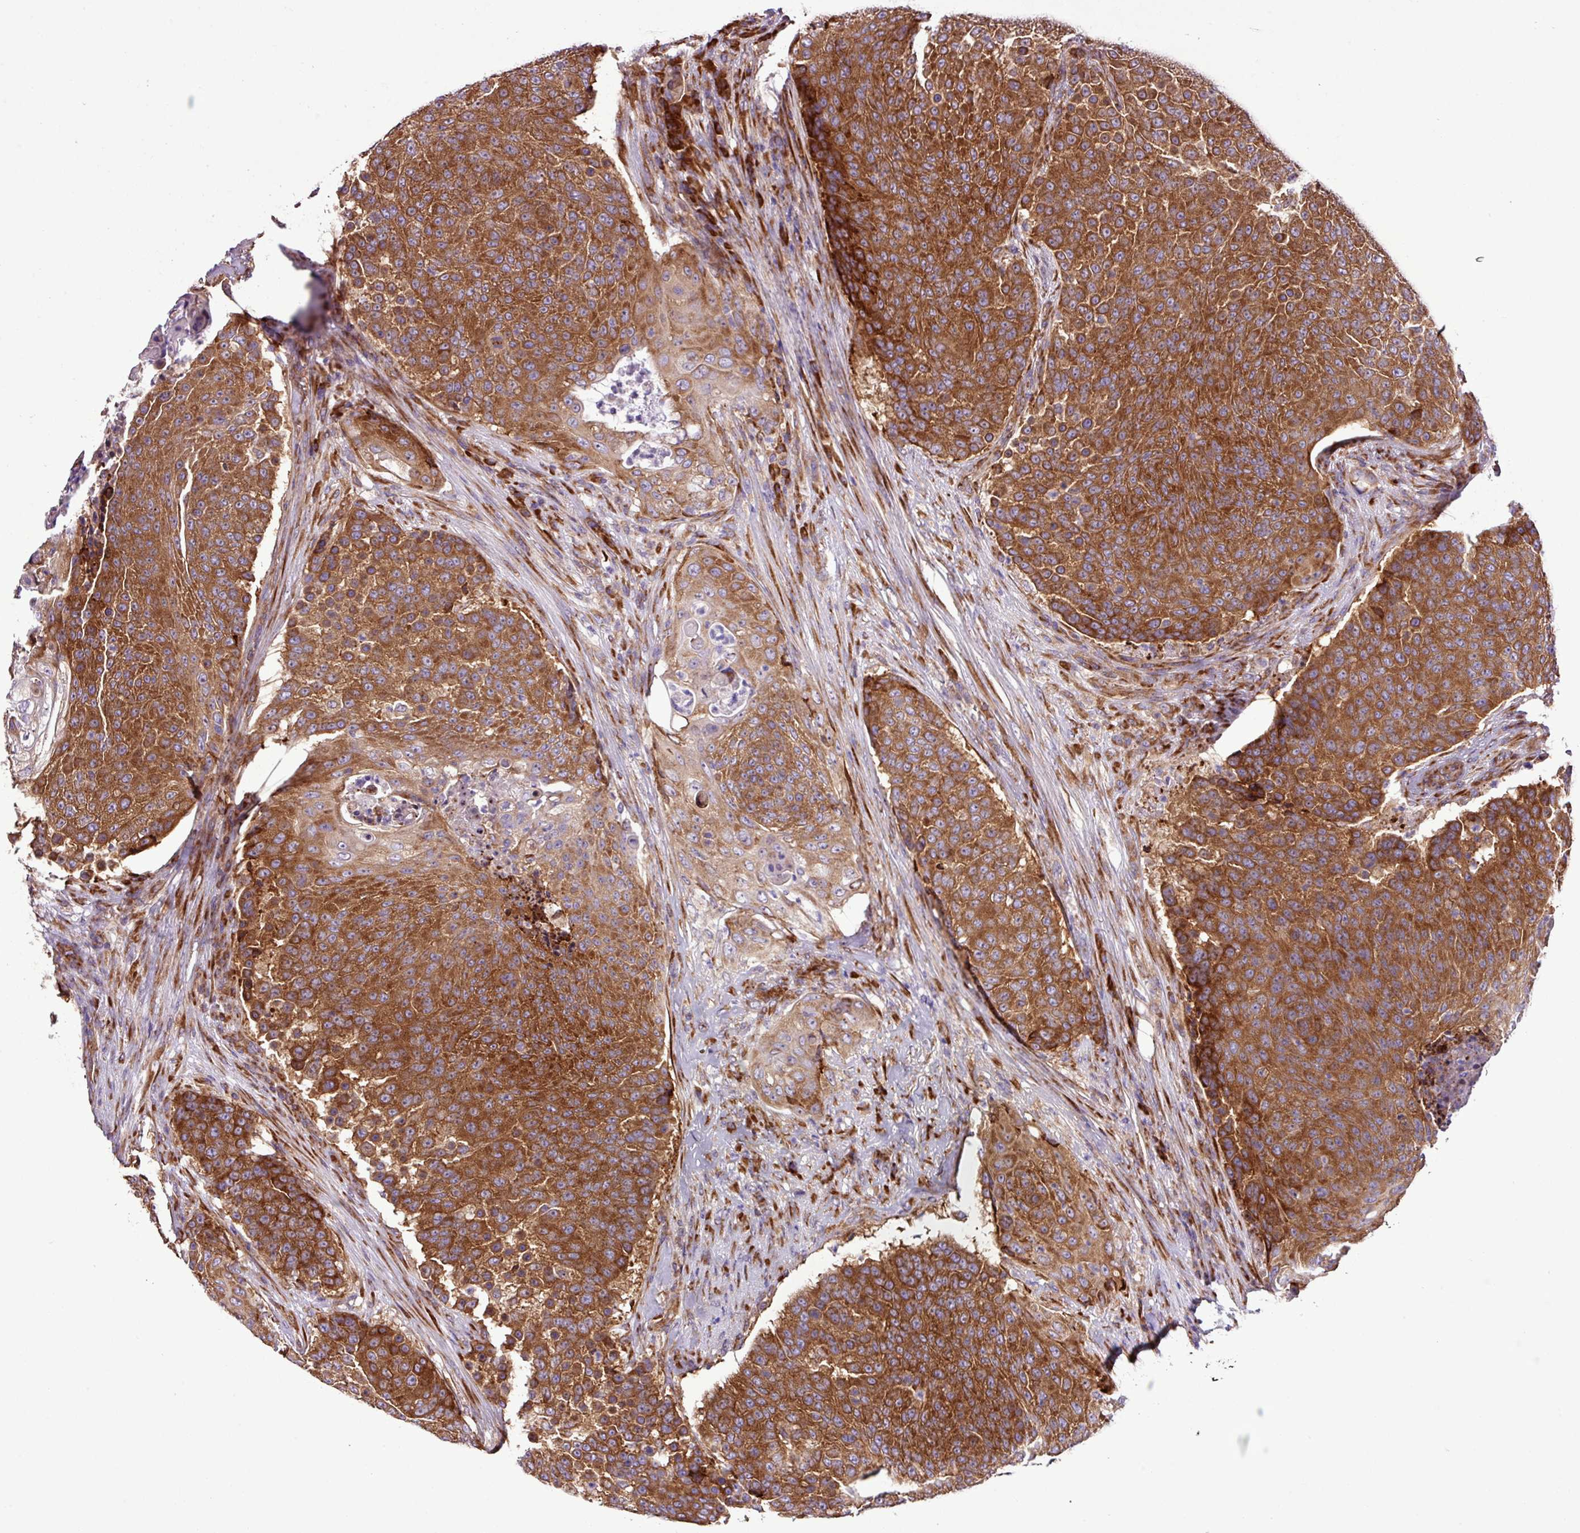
{"staining": {"intensity": "strong", "quantity": ">75%", "location": "cytoplasmic/membranous"}, "tissue": "urothelial cancer", "cell_type": "Tumor cells", "image_type": "cancer", "snomed": [{"axis": "morphology", "description": "Urothelial carcinoma, High grade"}, {"axis": "topography", "description": "Urinary bladder"}], "caption": "Brown immunohistochemical staining in human high-grade urothelial carcinoma demonstrates strong cytoplasmic/membranous staining in approximately >75% of tumor cells.", "gene": "RPL13", "patient": {"sex": "female", "age": 63}}